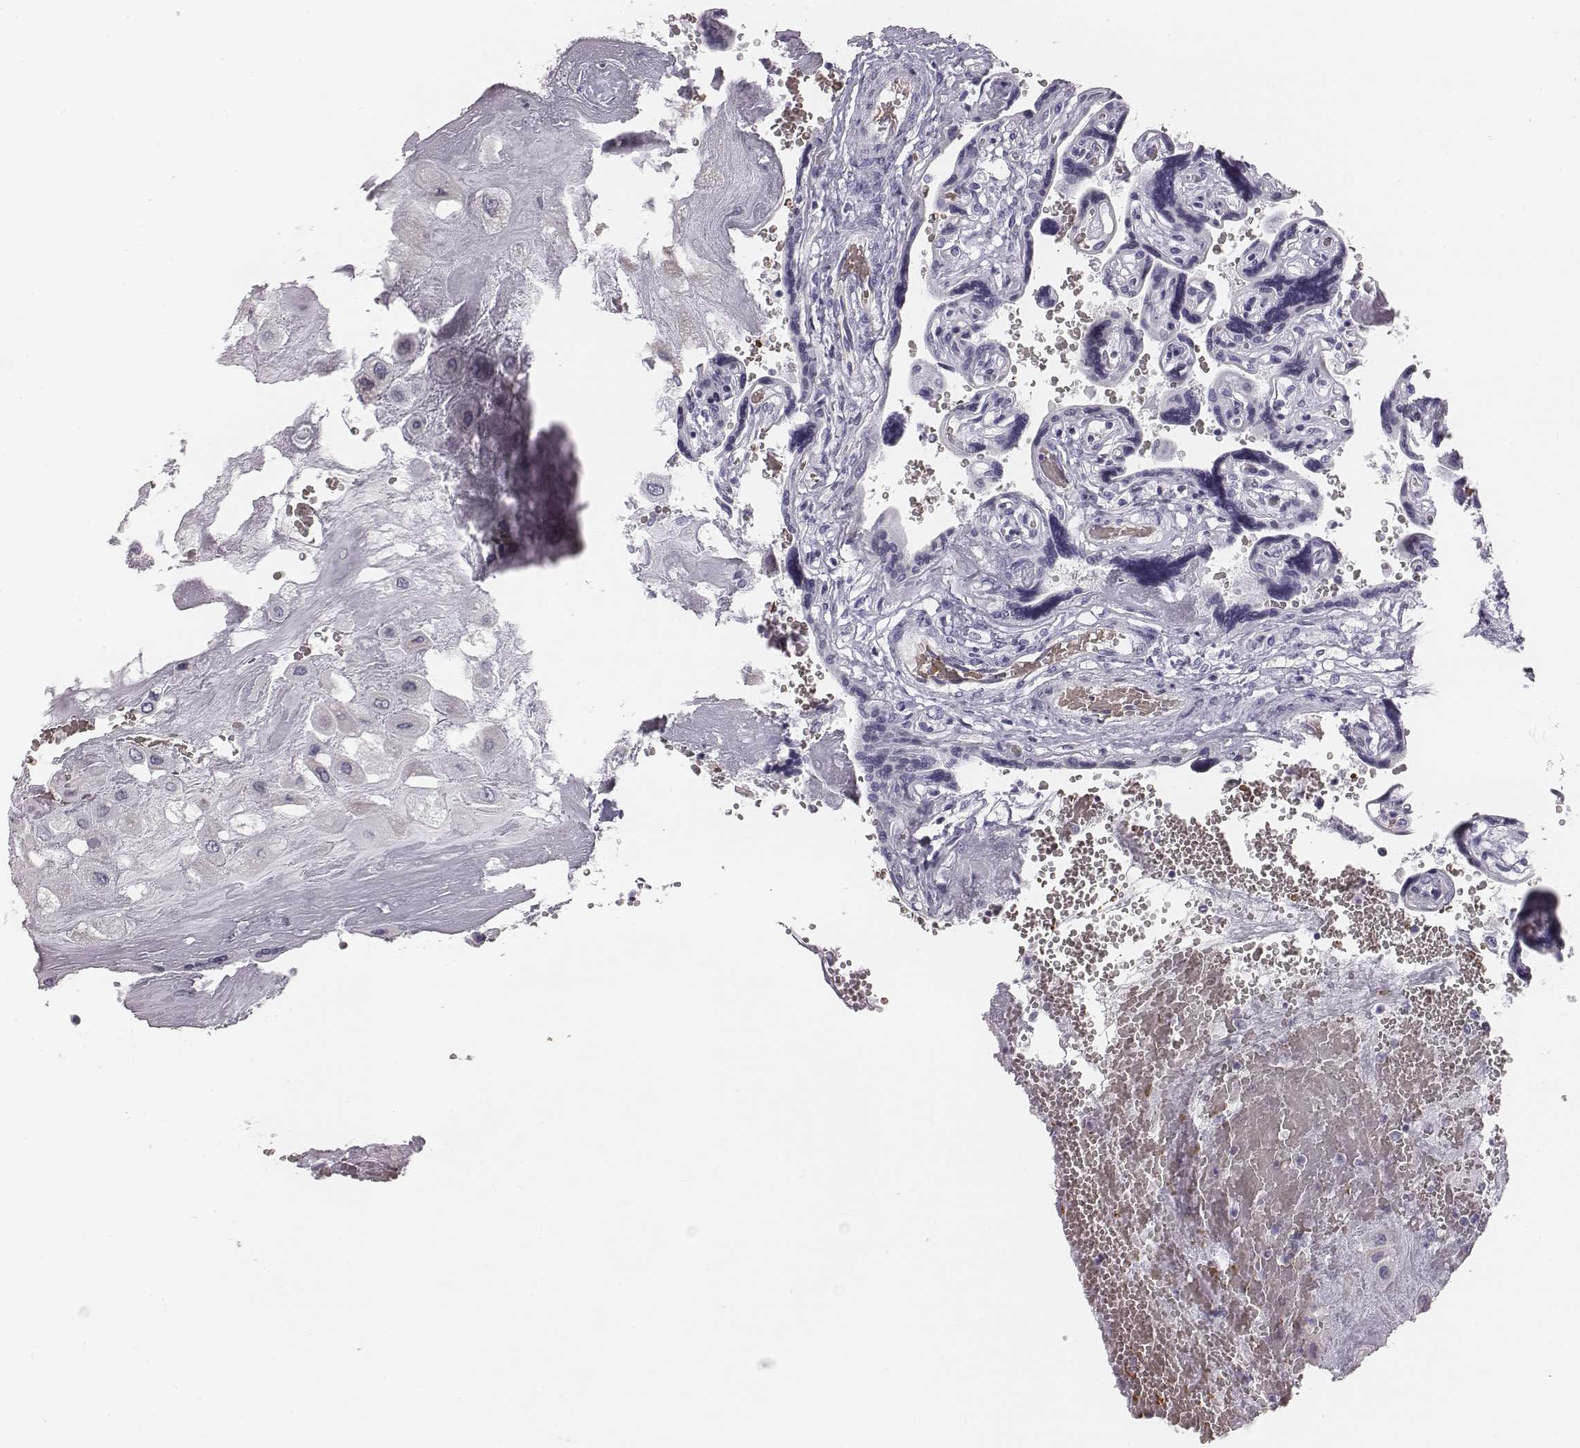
{"staining": {"intensity": "negative", "quantity": "none", "location": "none"}, "tissue": "placenta", "cell_type": "Trophoblastic cells", "image_type": "normal", "snomed": [{"axis": "morphology", "description": "Normal tissue, NOS"}, {"axis": "topography", "description": "Placenta"}], "caption": "Protein analysis of normal placenta reveals no significant positivity in trophoblastic cells.", "gene": "HBZ", "patient": {"sex": "female", "age": 32}}